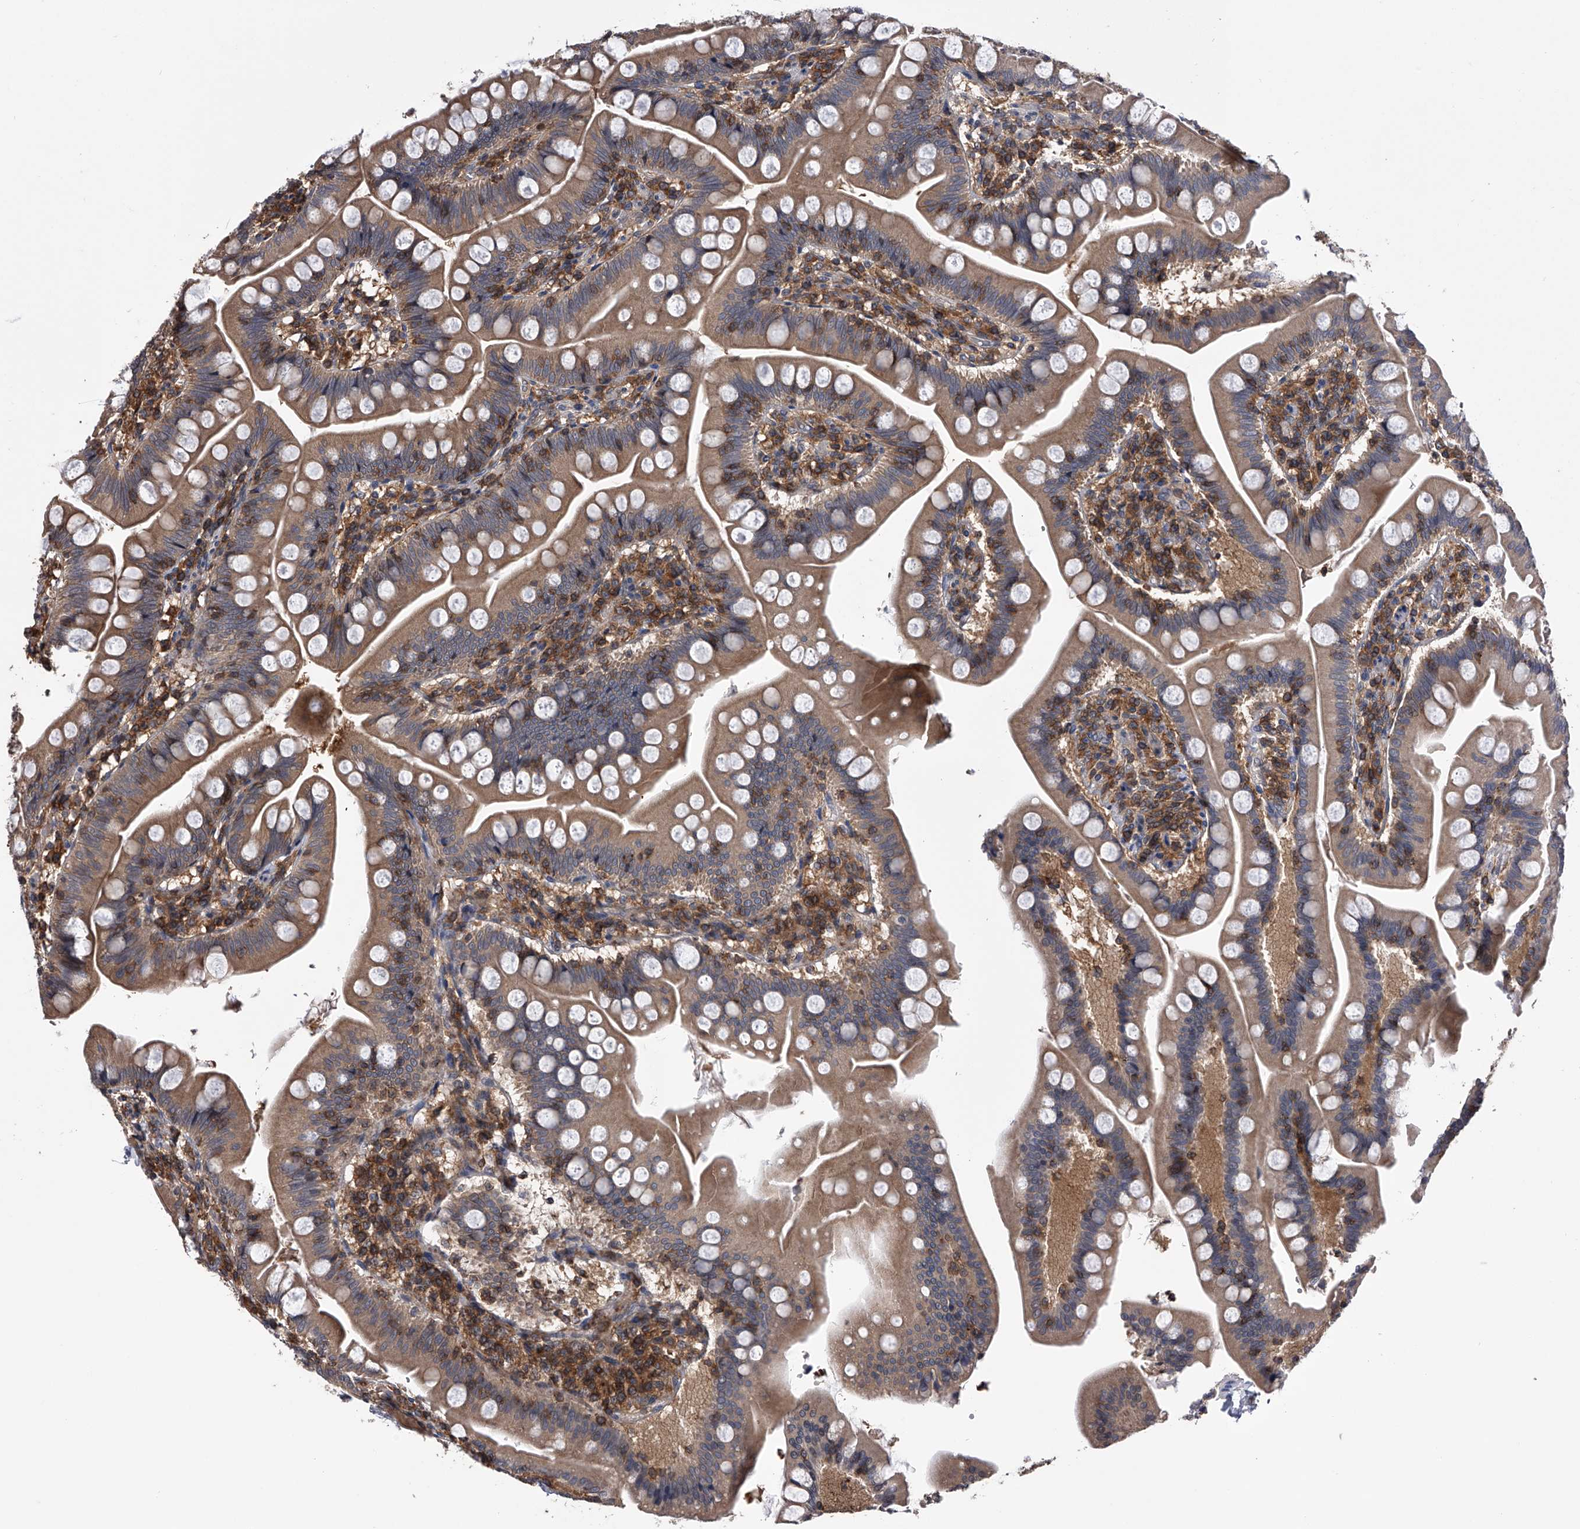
{"staining": {"intensity": "moderate", "quantity": "25%-75%", "location": "cytoplasmic/membranous"}, "tissue": "small intestine", "cell_type": "Glandular cells", "image_type": "normal", "snomed": [{"axis": "morphology", "description": "Normal tissue, NOS"}, {"axis": "topography", "description": "Small intestine"}], "caption": "Glandular cells demonstrate moderate cytoplasmic/membranous expression in about 25%-75% of cells in benign small intestine. (DAB (3,3'-diaminobenzidine) IHC, brown staining for protein, blue staining for nuclei).", "gene": "PAN3", "patient": {"sex": "male", "age": 7}}